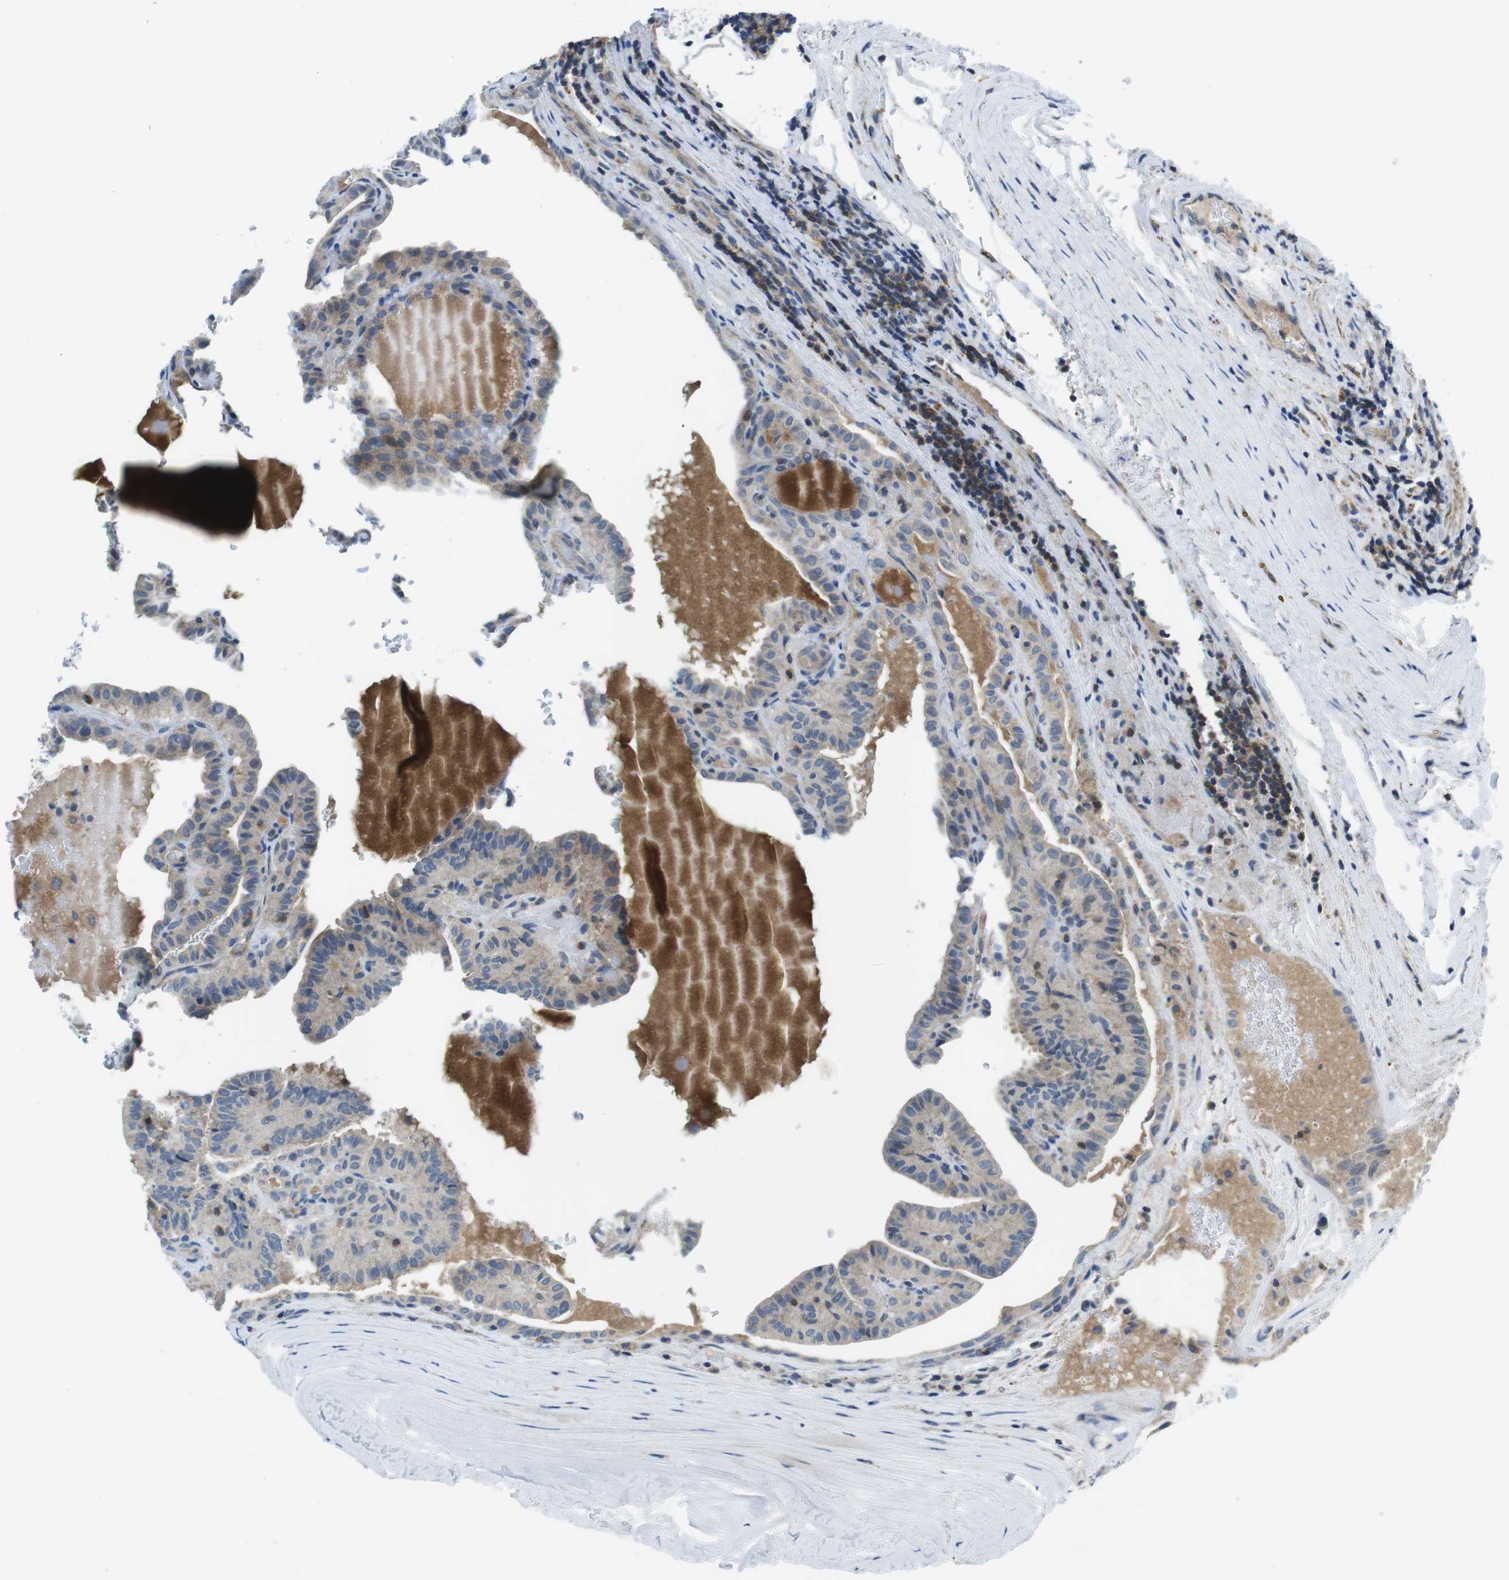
{"staining": {"intensity": "weak", "quantity": "<25%", "location": "cytoplasmic/membranous"}, "tissue": "thyroid cancer", "cell_type": "Tumor cells", "image_type": "cancer", "snomed": [{"axis": "morphology", "description": "Papillary adenocarcinoma, NOS"}, {"axis": "topography", "description": "Thyroid gland"}], "caption": "Tumor cells show no significant protein expression in thyroid cancer.", "gene": "PIK3CD", "patient": {"sex": "male", "age": 77}}